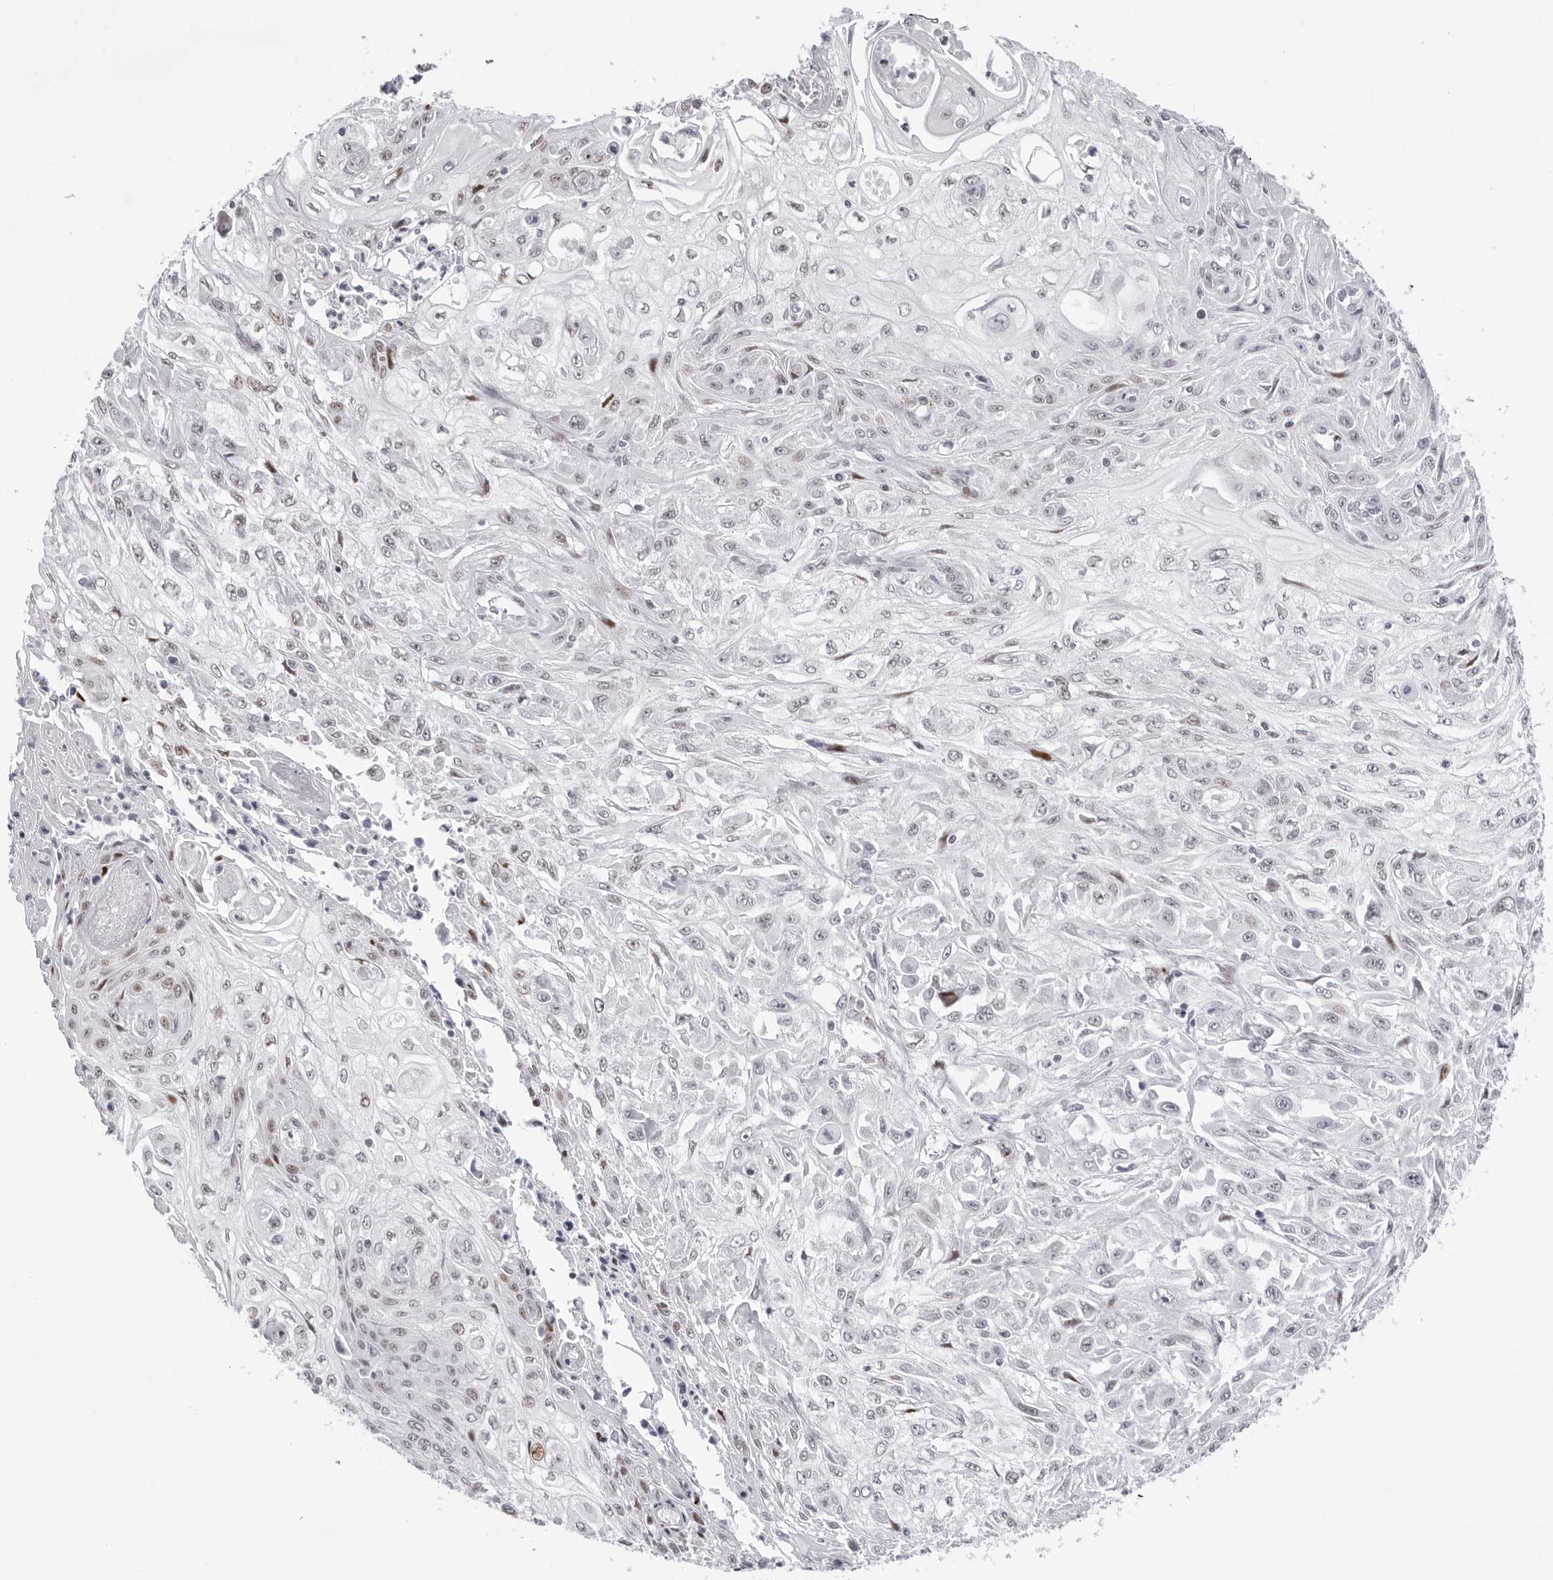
{"staining": {"intensity": "weak", "quantity": "<25%", "location": "nuclear"}, "tissue": "skin cancer", "cell_type": "Tumor cells", "image_type": "cancer", "snomed": [{"axis": "morphology", "description": "Squamous cell carcinoma, NOS"}, {"axis": "morphology", "description": "Squamous cell carcinoma, metastatic, NOS"}, {"axis": "topography", "description": "Skin"}, {"axis": "topography", "description": "Lymph node"}], "caption": "Immunohistochemical staining of squamous cell carcinoma (skin) exhibits no significant positivity in tumor cells. (Brightfield microscopy of DAB (3,3'-diaminobenzidine) immunohistochemistry at high magnification).", "gene": "NTPCR", "patient": {"sex": "male", "age": 75}}